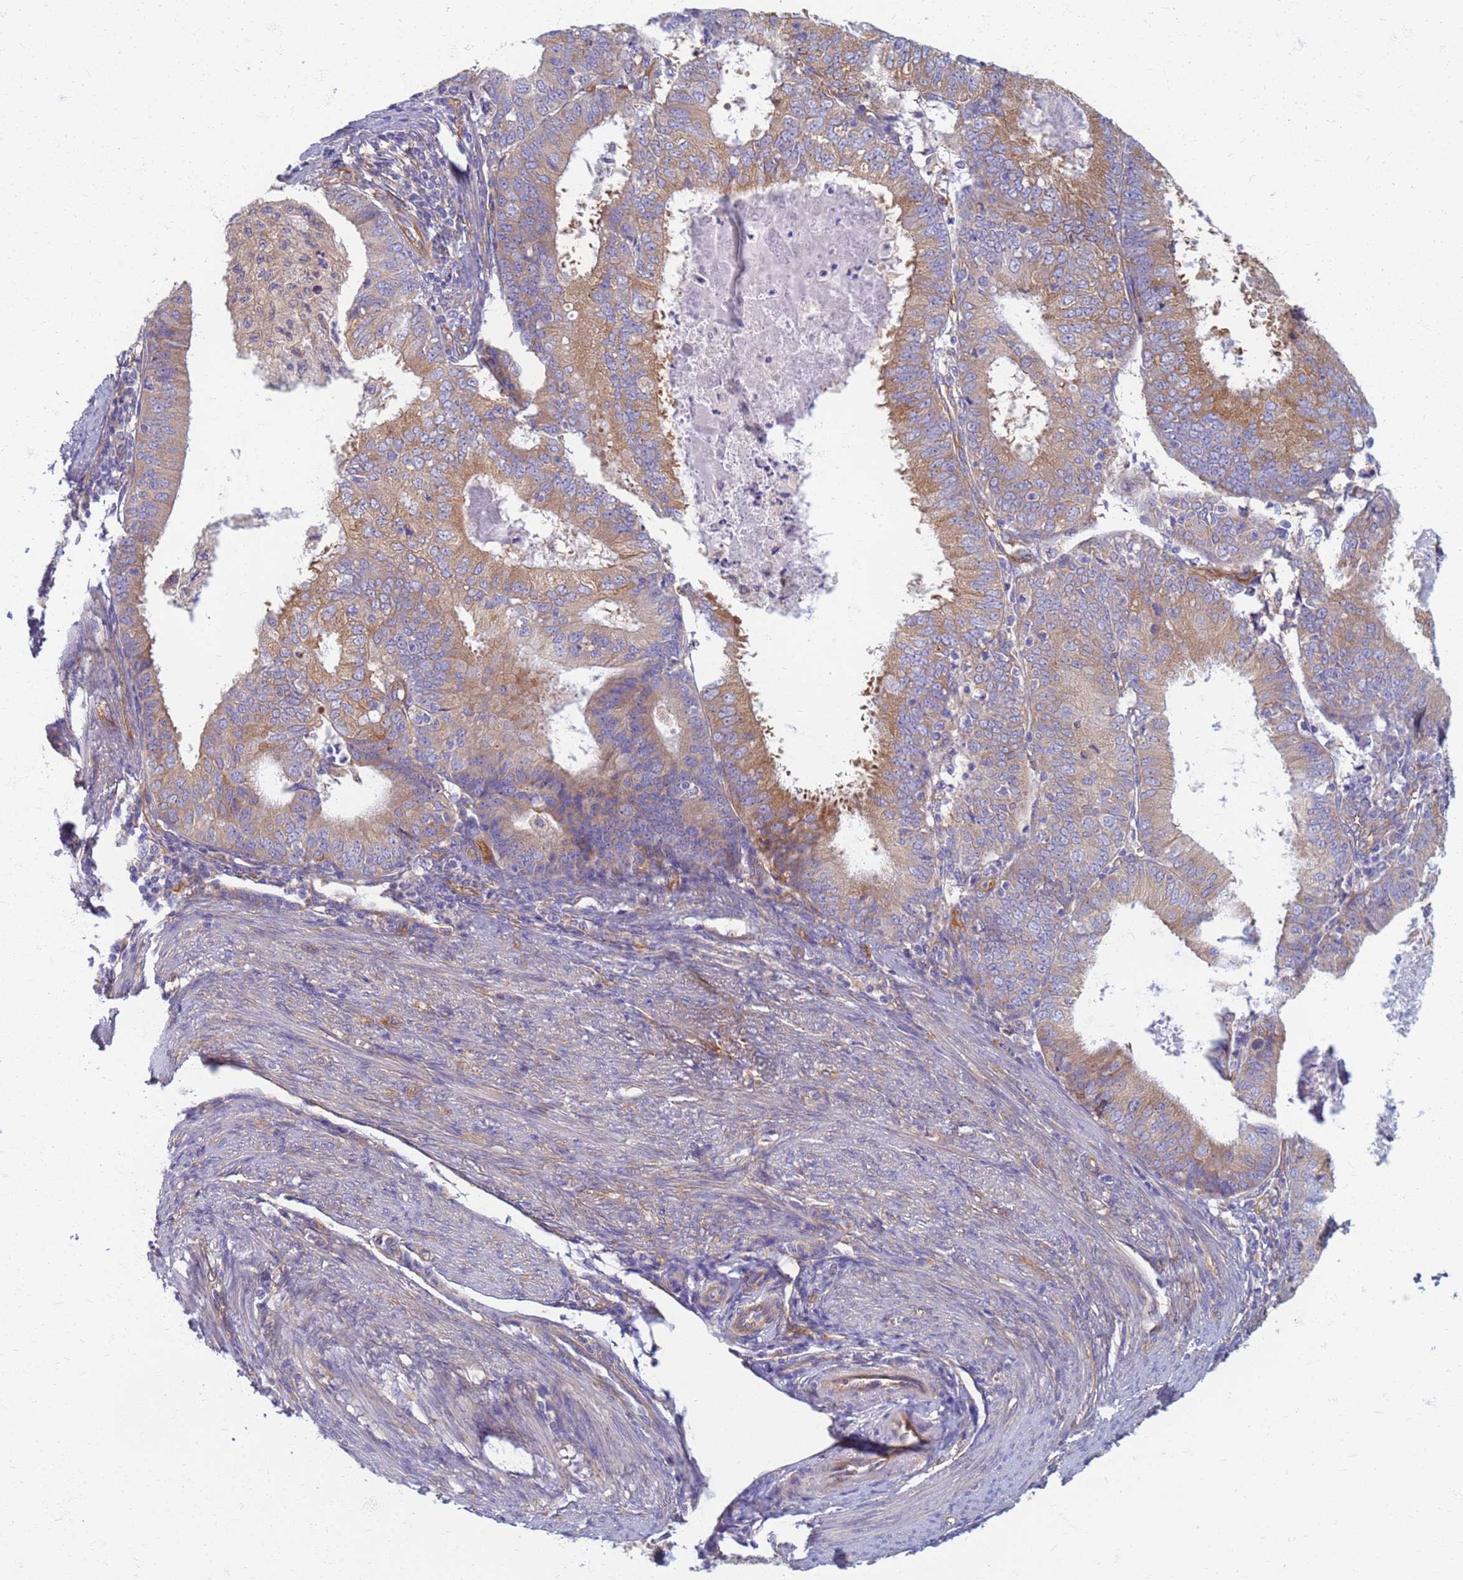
{"staining": {"intensity": "moderate", "quantity": "25%-75%", "location": "cytoplasmic/membranous"}, "tissue": "endometrial cancer", "cell_type": "Tumor cells", "image_type": "cancer", "snomed": [{"axis": "morphology", "description": "Adenocarcinoma, NOS"}, {"axis": "topography", "description": "Endometrium"}], "caption": "Endometrial cancer (adenocarcinoma) stained for a protein (brown) demonstrates moderate cytoplasmic/membranous positive staining in about 25%-75% of tumor cells.", "gene": "EEA1", "patient": {"sex": "female", "age": 57}}